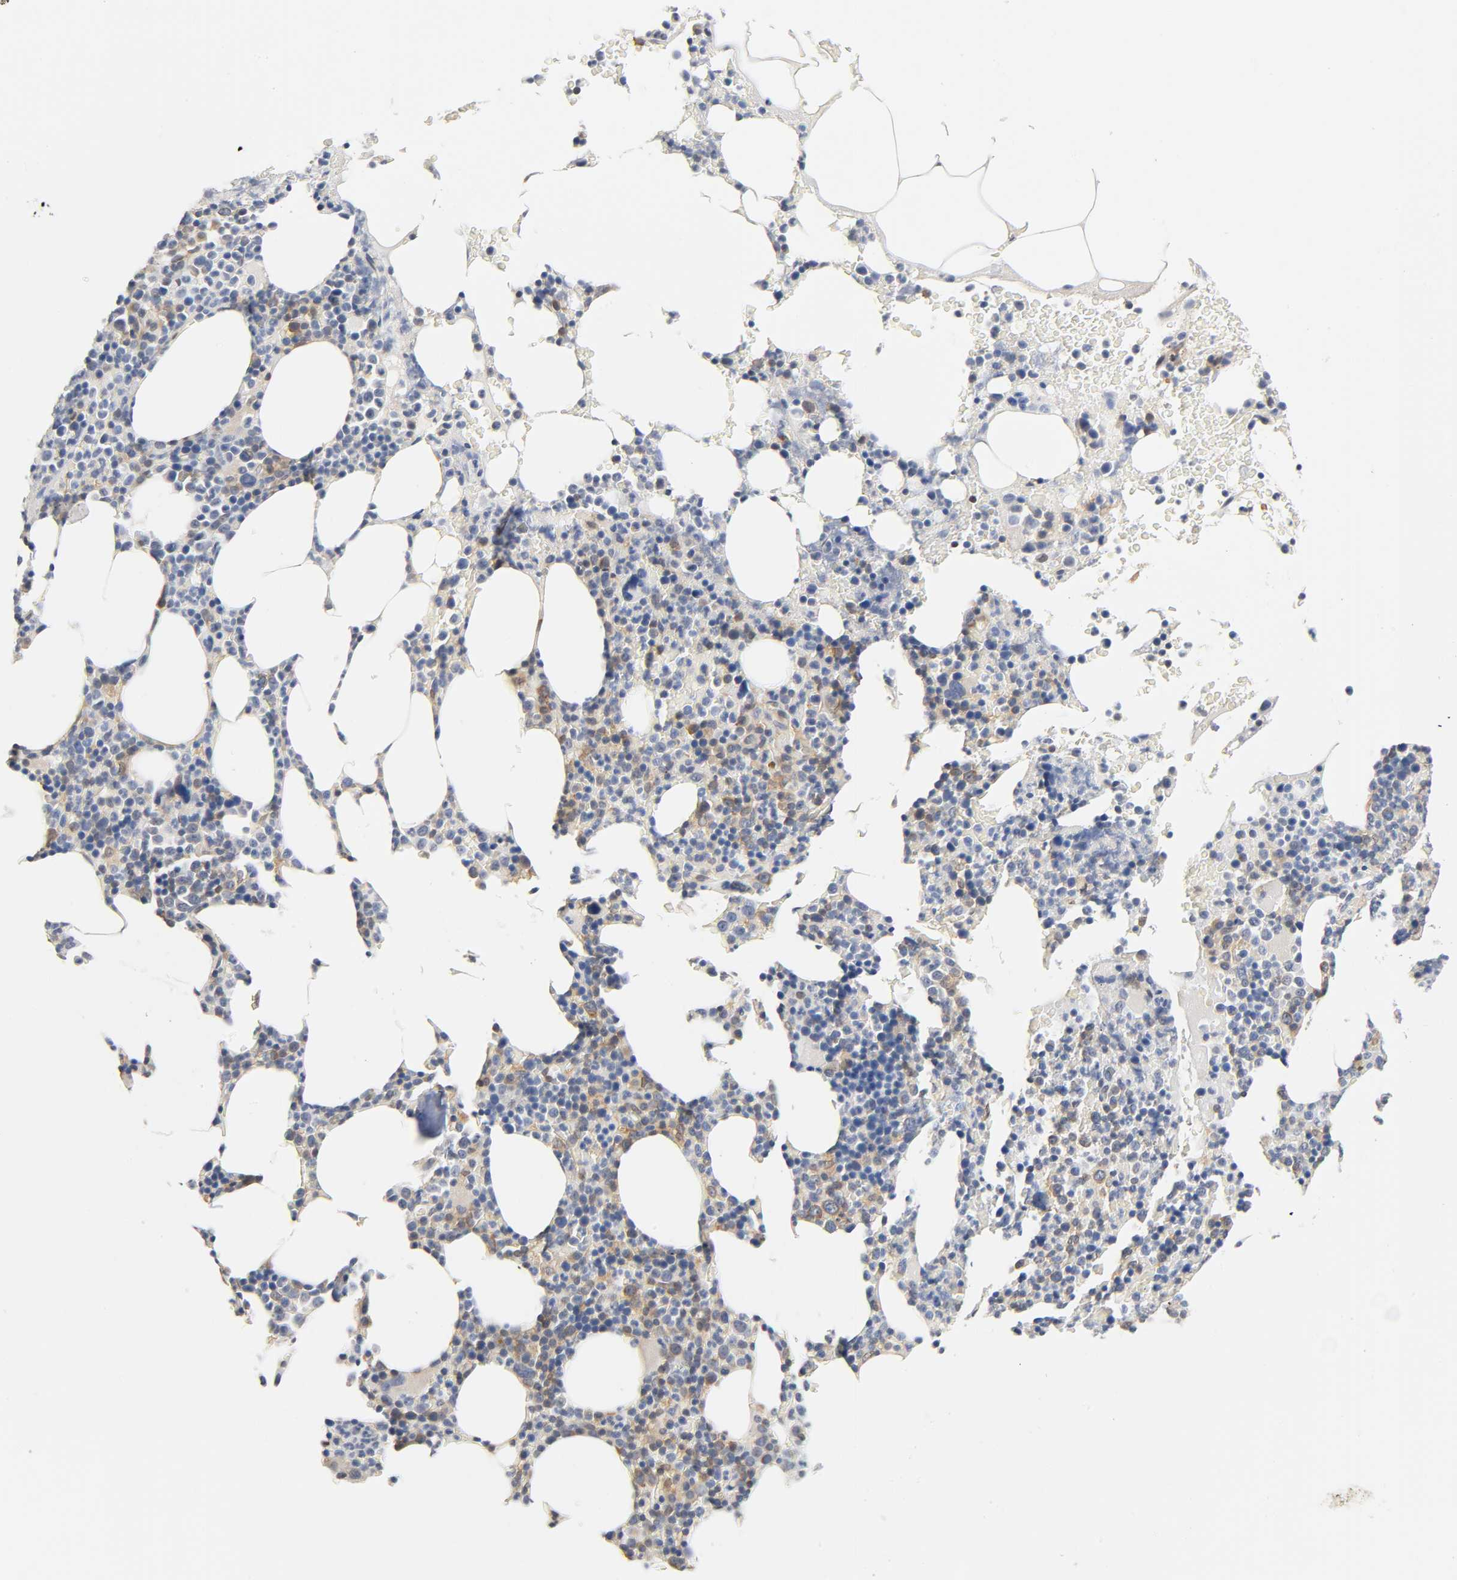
{"staining": {"intensity": "moderate", "quantity": "25%-75%", "location": "cytoplasmic/membranous"}, "tissue": "bone marrow", "cell_type": "Hematopoietic cells", "image_type": "normal", "snomed": [{"axis": "morphology", "description": "Normal tissue, NOS"}, {"axis": "topography", "description": "Bone marrow"}], "caption": "An immunohistochemistry photomicrograph of unremarkable tissue is shown. Protein staining in brown highlights moderate cytoplasmic/membranous positivity in bone marrow within hematopoietic cells. (DAB (3,3'-diaminobenzidine) IHC with brightfield microscopy, high magnification).", "gene": "FYN", "patient": {"sex": "female", "age": 66}}